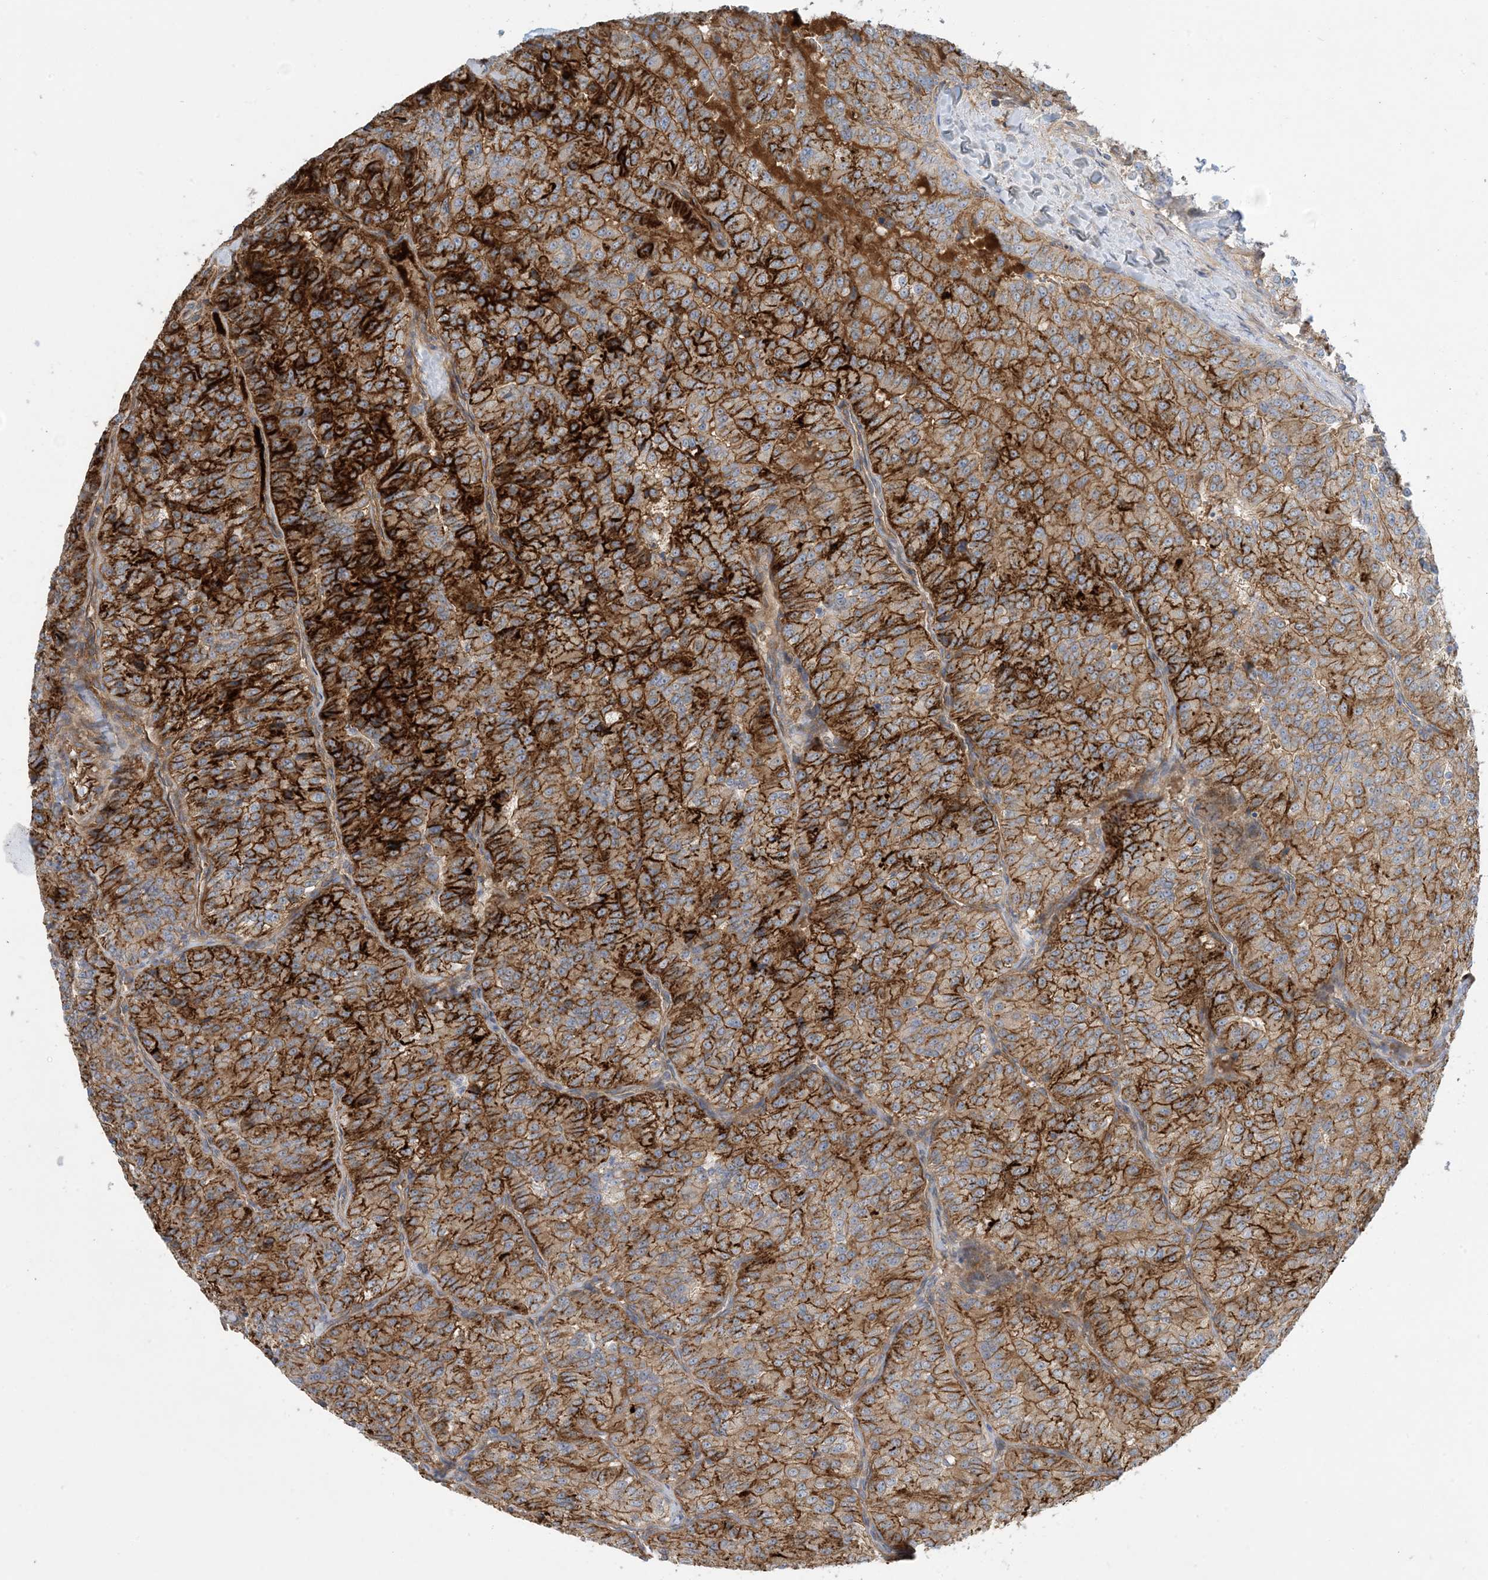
{"staining": {"intensity": "strong", "quantity": ">75%", "location": "cytoplasmic/membranous"}, "tissue": "renal cancer", "cell_type": "Tumor cells", "image_type": "cancer", "snomed": [{"axis": "morphology", "description": "Adenocarcinoma, NOS"}, {"axis": "topography", "description": "Kidney"}], "caption": "Tumor cells exhibit high levels of strong cytoplasmic/membranous expression in approximately >75% of cells in human renal cancer (adenocarcinoma).", "gene": "AOC1", "patient": {"sex": "female", "age": 63}}